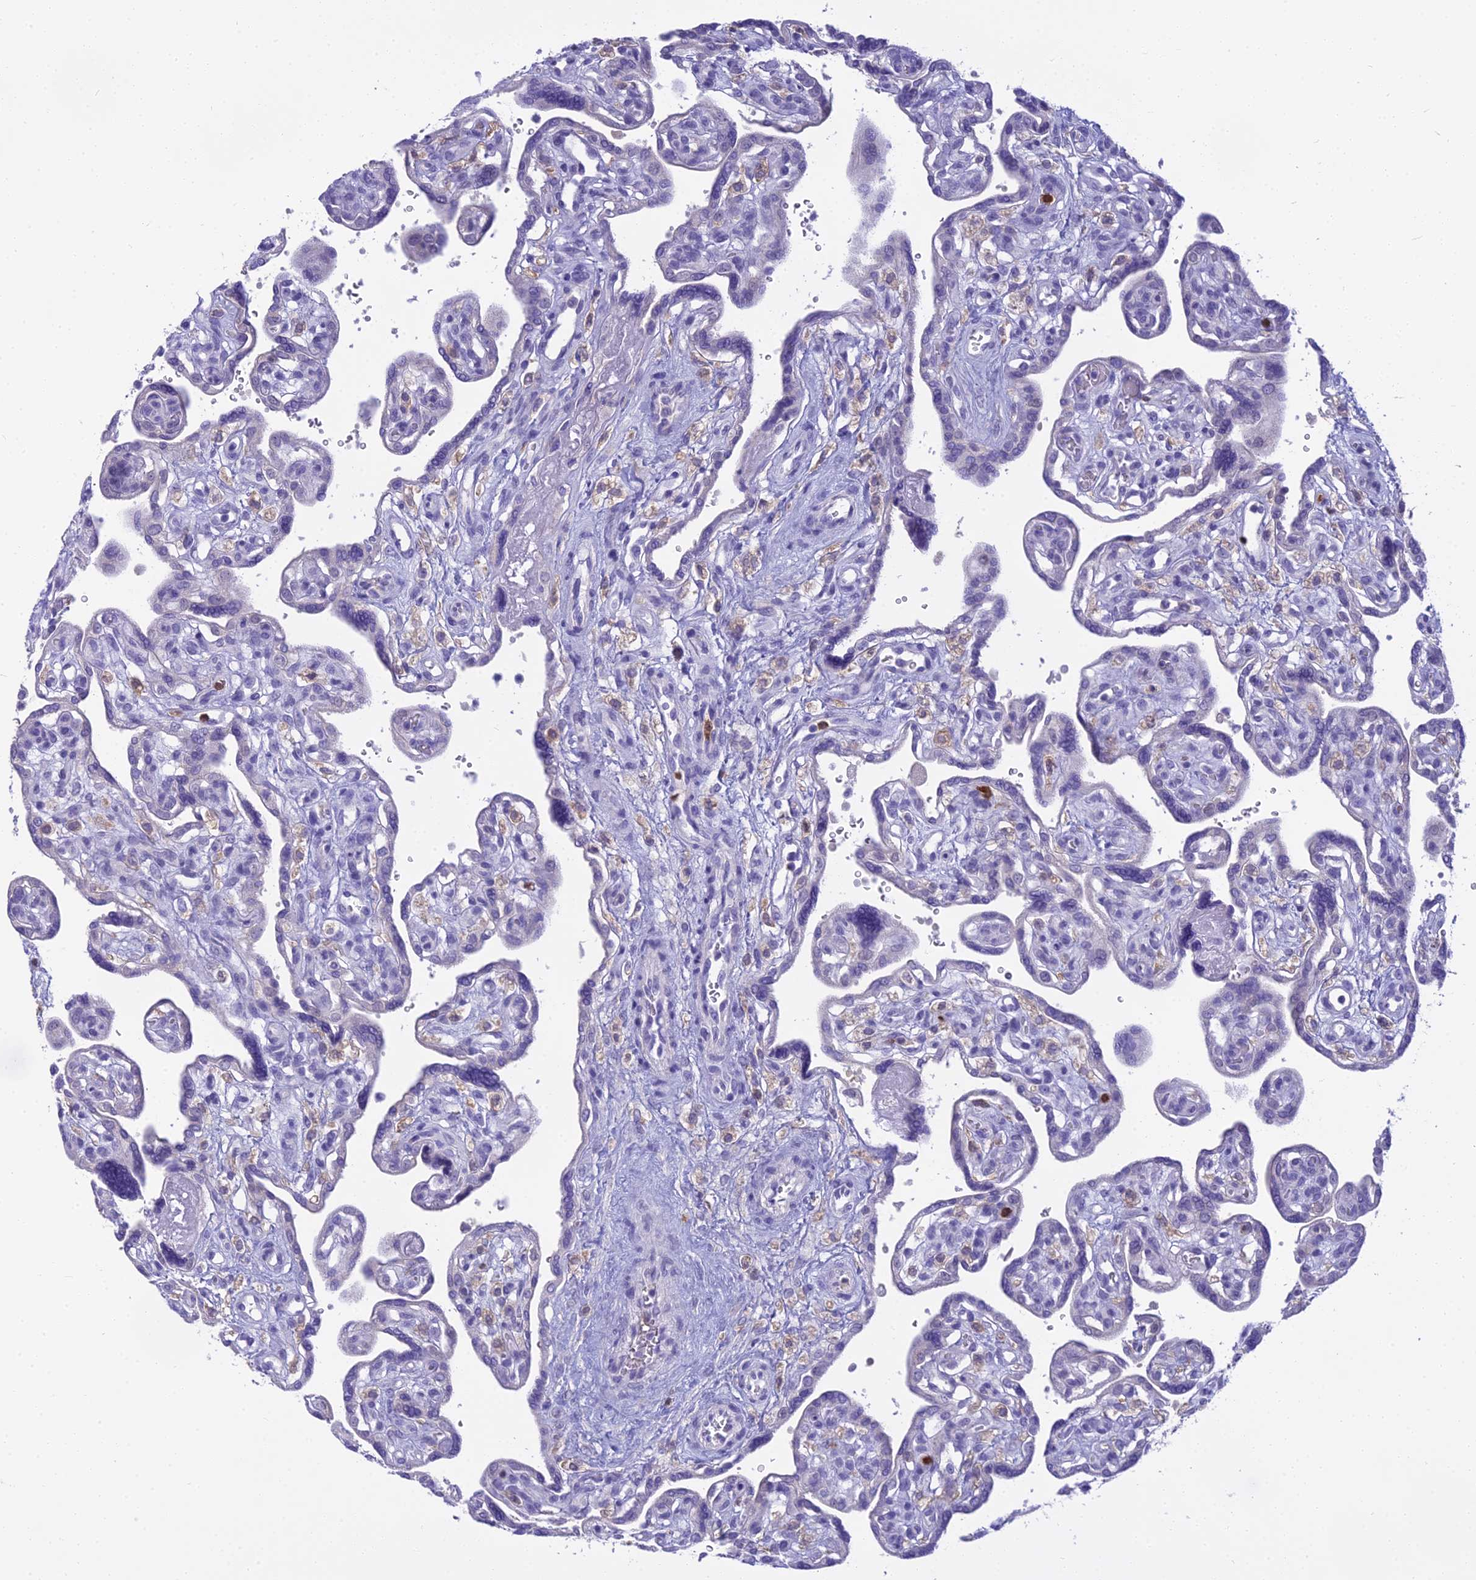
{"staining": {"intensity": "negative", "quantity": "none", "location": "none"}, "tissue": "placenta", "cell_type": "Trophoblastic cells", "image_type": "normal", "snomed": [{"axis": "morphology", "description": "Normal tissue, NOS"}, {"axis": "topography", "description": "Placenta"}], "caption": "Immunohistochemistry (IHC) of unremarkable placenta demonstrates no expression in trophoblastic cells.", "gene": "BLNK", "patient": {"sex": "female", "age": 39}}